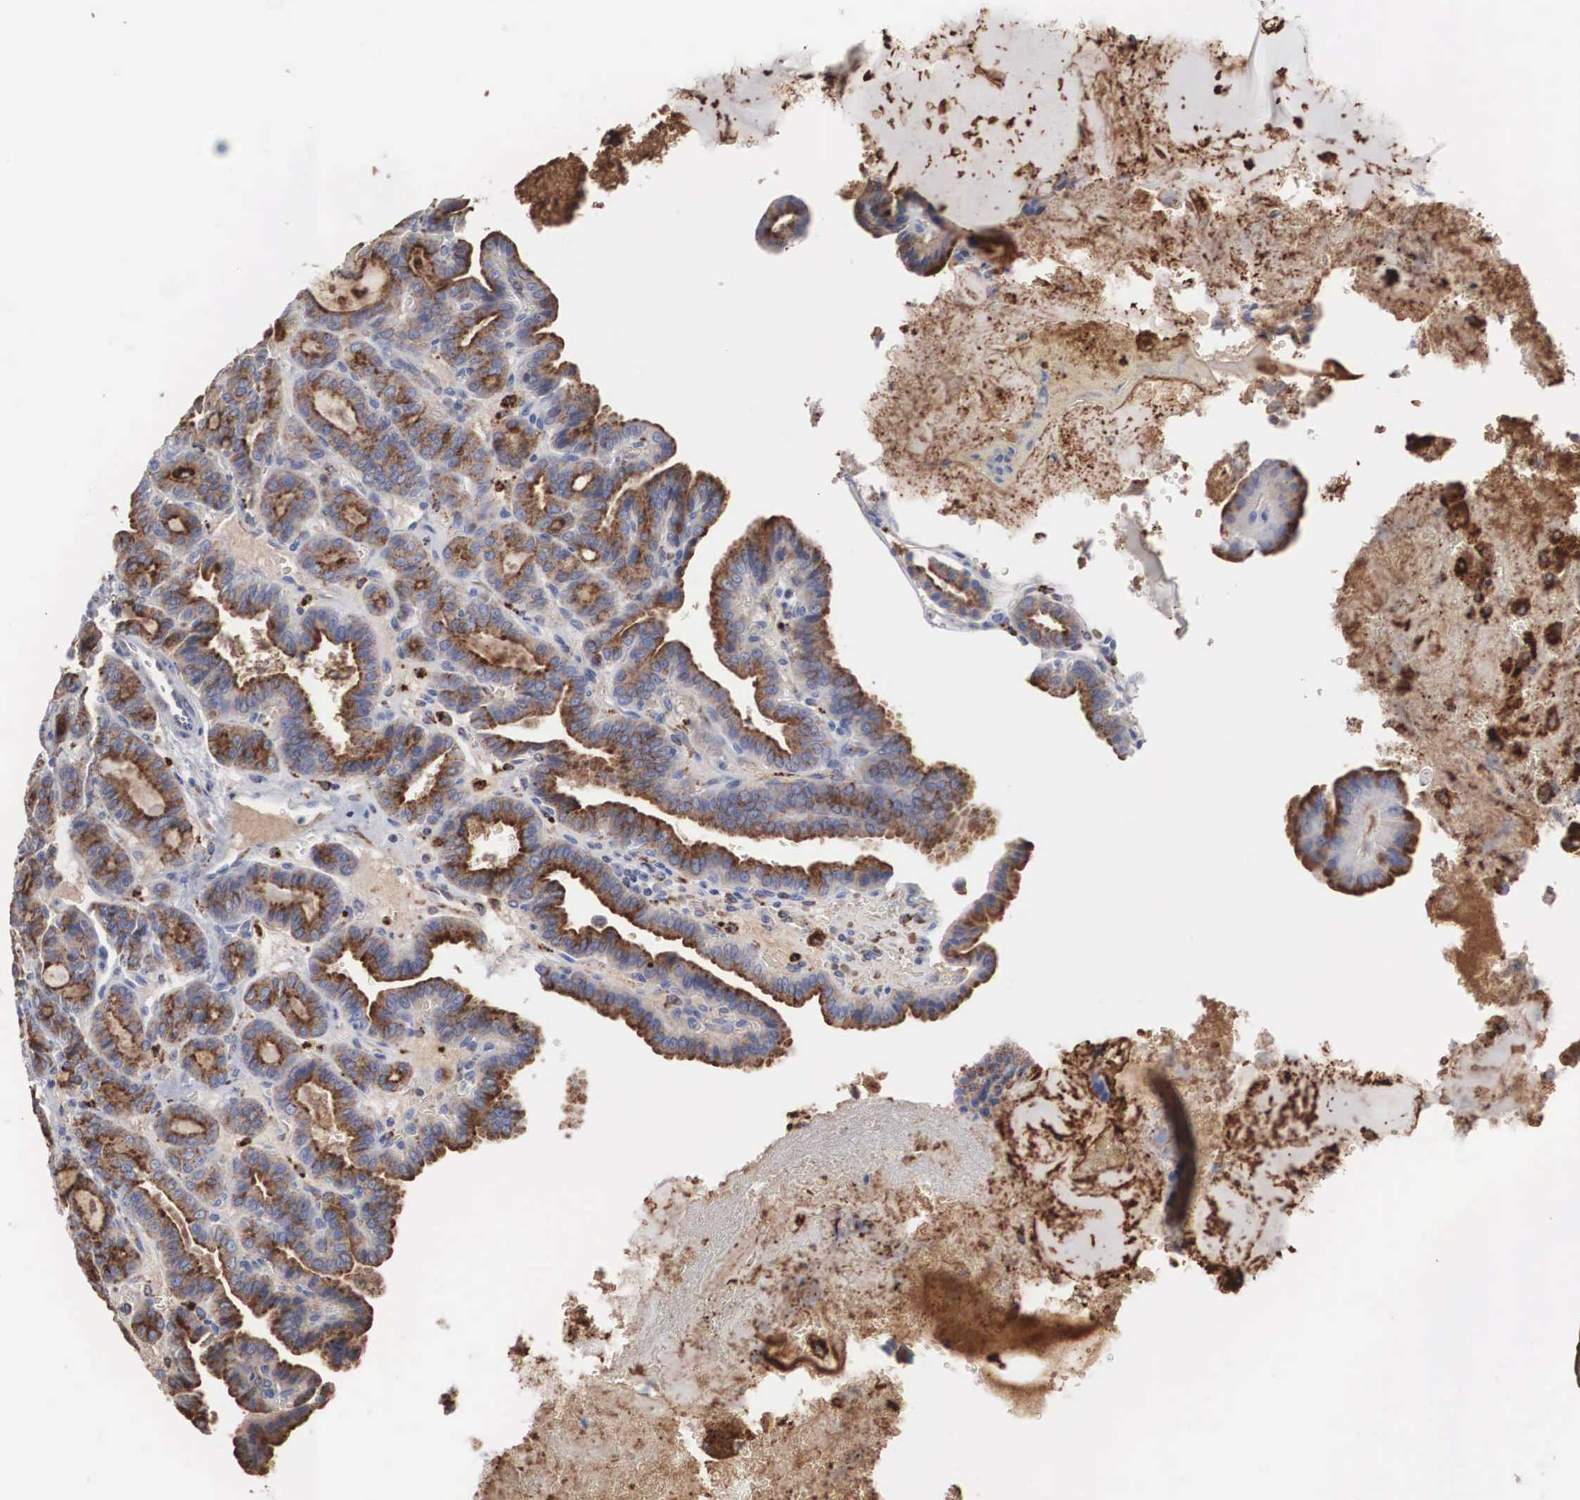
{"staining": {"intensity": "moderate", "quantity": ">75%", "location": "cytoplasmic/membranous"}, "tissue": "thyroid cancer", "cell_type": "Tumor cells", "image_type": "cancer", "snomed": [{"axis": "morphology", "description": "Papillary adenocarcinoma, NOS"}, {"axis": "topography", "description": "Thyroid gland"}], "caption": "Brown immunohistochemical staining in thyroid cancer (papillary adenocarcinoma) reveals moderate cytoplasmic/membranous expression in approximately >75% of tumor cells.", "gene": "LGALS3BP", "patient": {"sex": "male", "age": 87}}